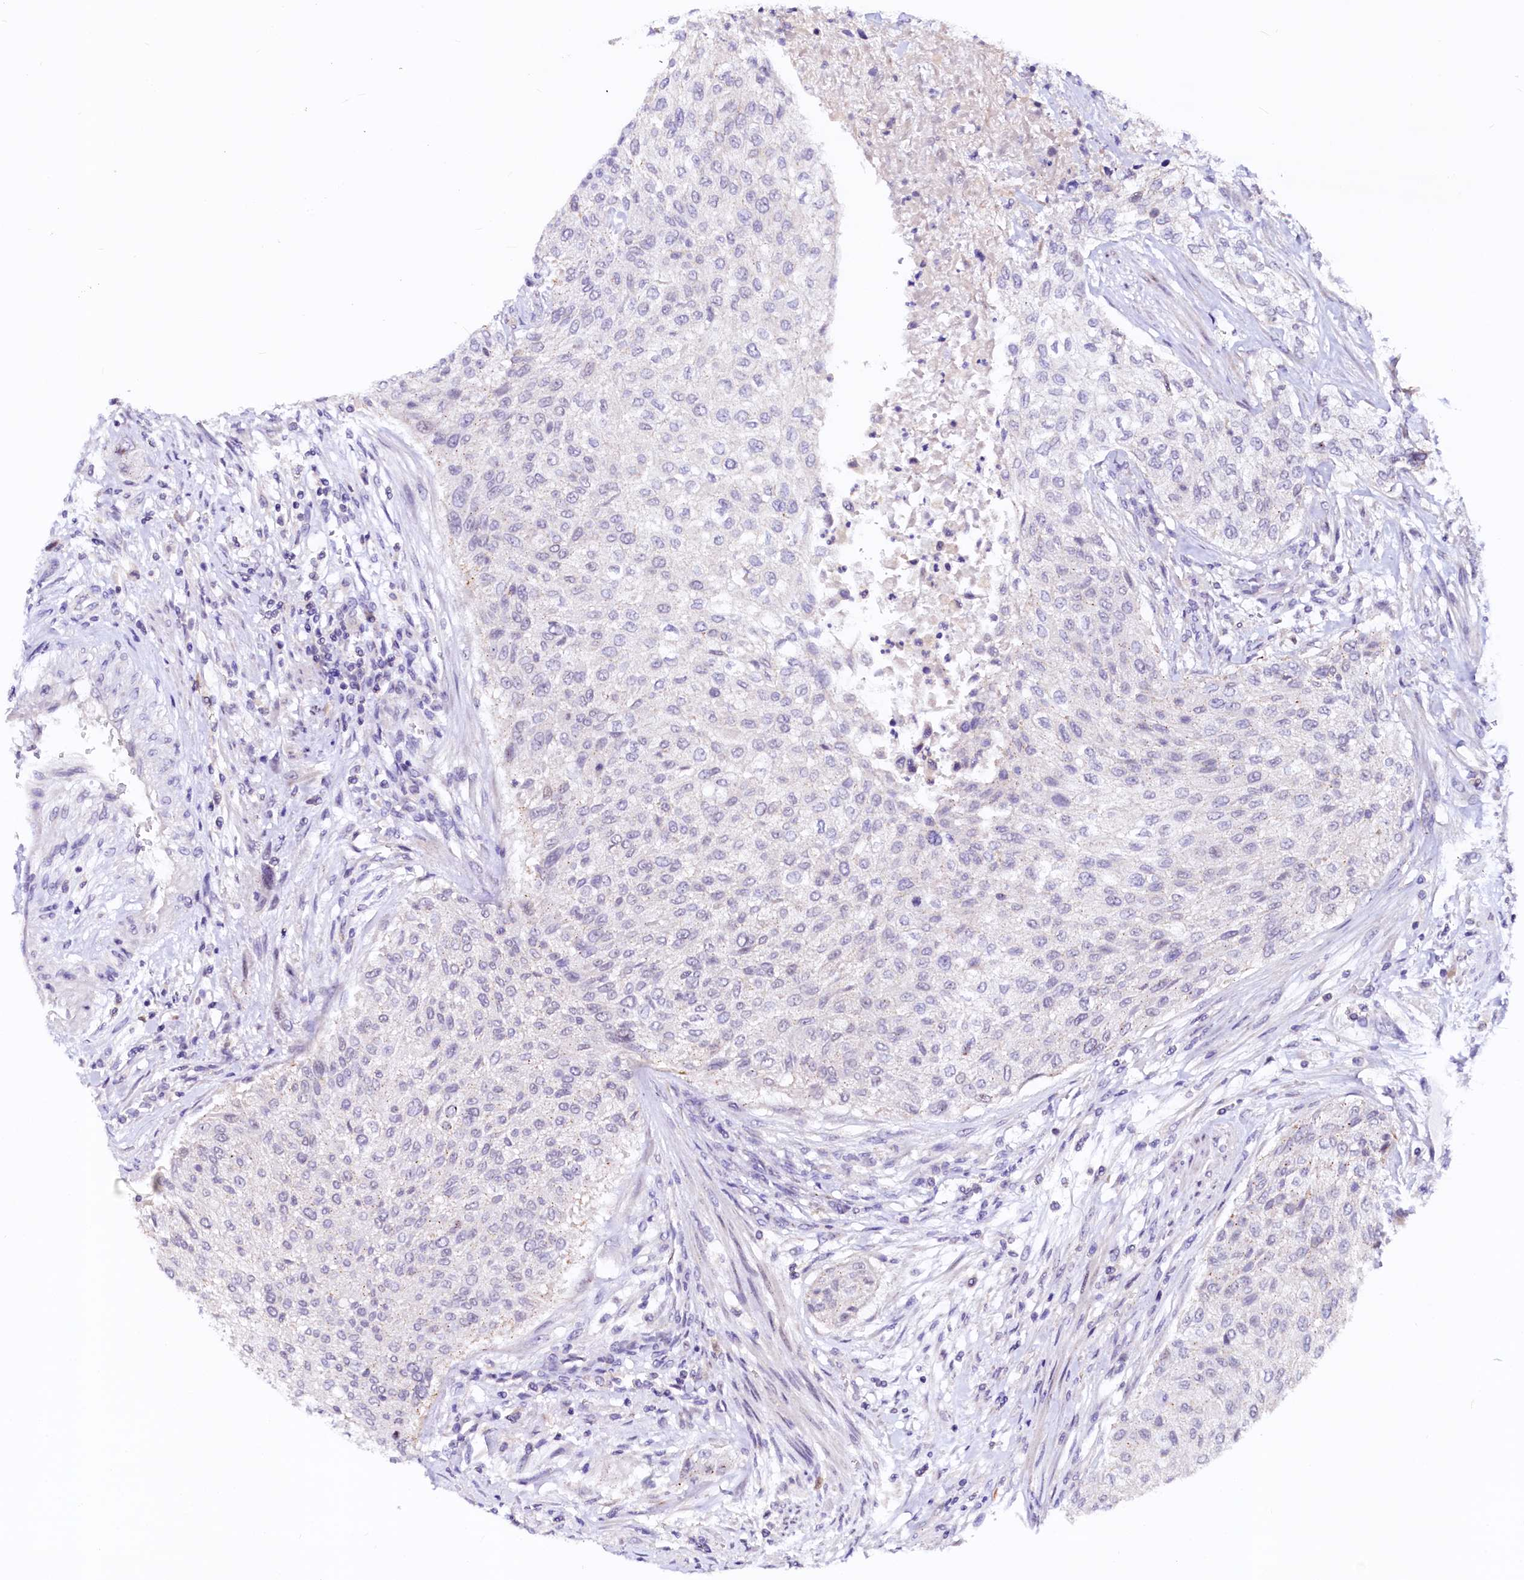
{"staining": {"intensity": "negative", "quantity": "none", "location": "none"}, "tissue": "urothelial cancer", "cell_type": "Tumor cells", "image_type": "cancer", "snomed": [{"axis": "morphology", "description": "Normal tissue, NOS"}, {"axis": "morphology", "description": "Urothelial carcinoma, NOS"}, {"axis": "topography", "description": "Urinary bladder"}, {"axis": "topography", "description": "Peripheral nerve tissue"}], "caption": "An image of urothelial cancer stained for a protein reveals no brown staining in tumor cells.", "gene": "NALF1", "patient": {"sex": "male", "age": 35}}